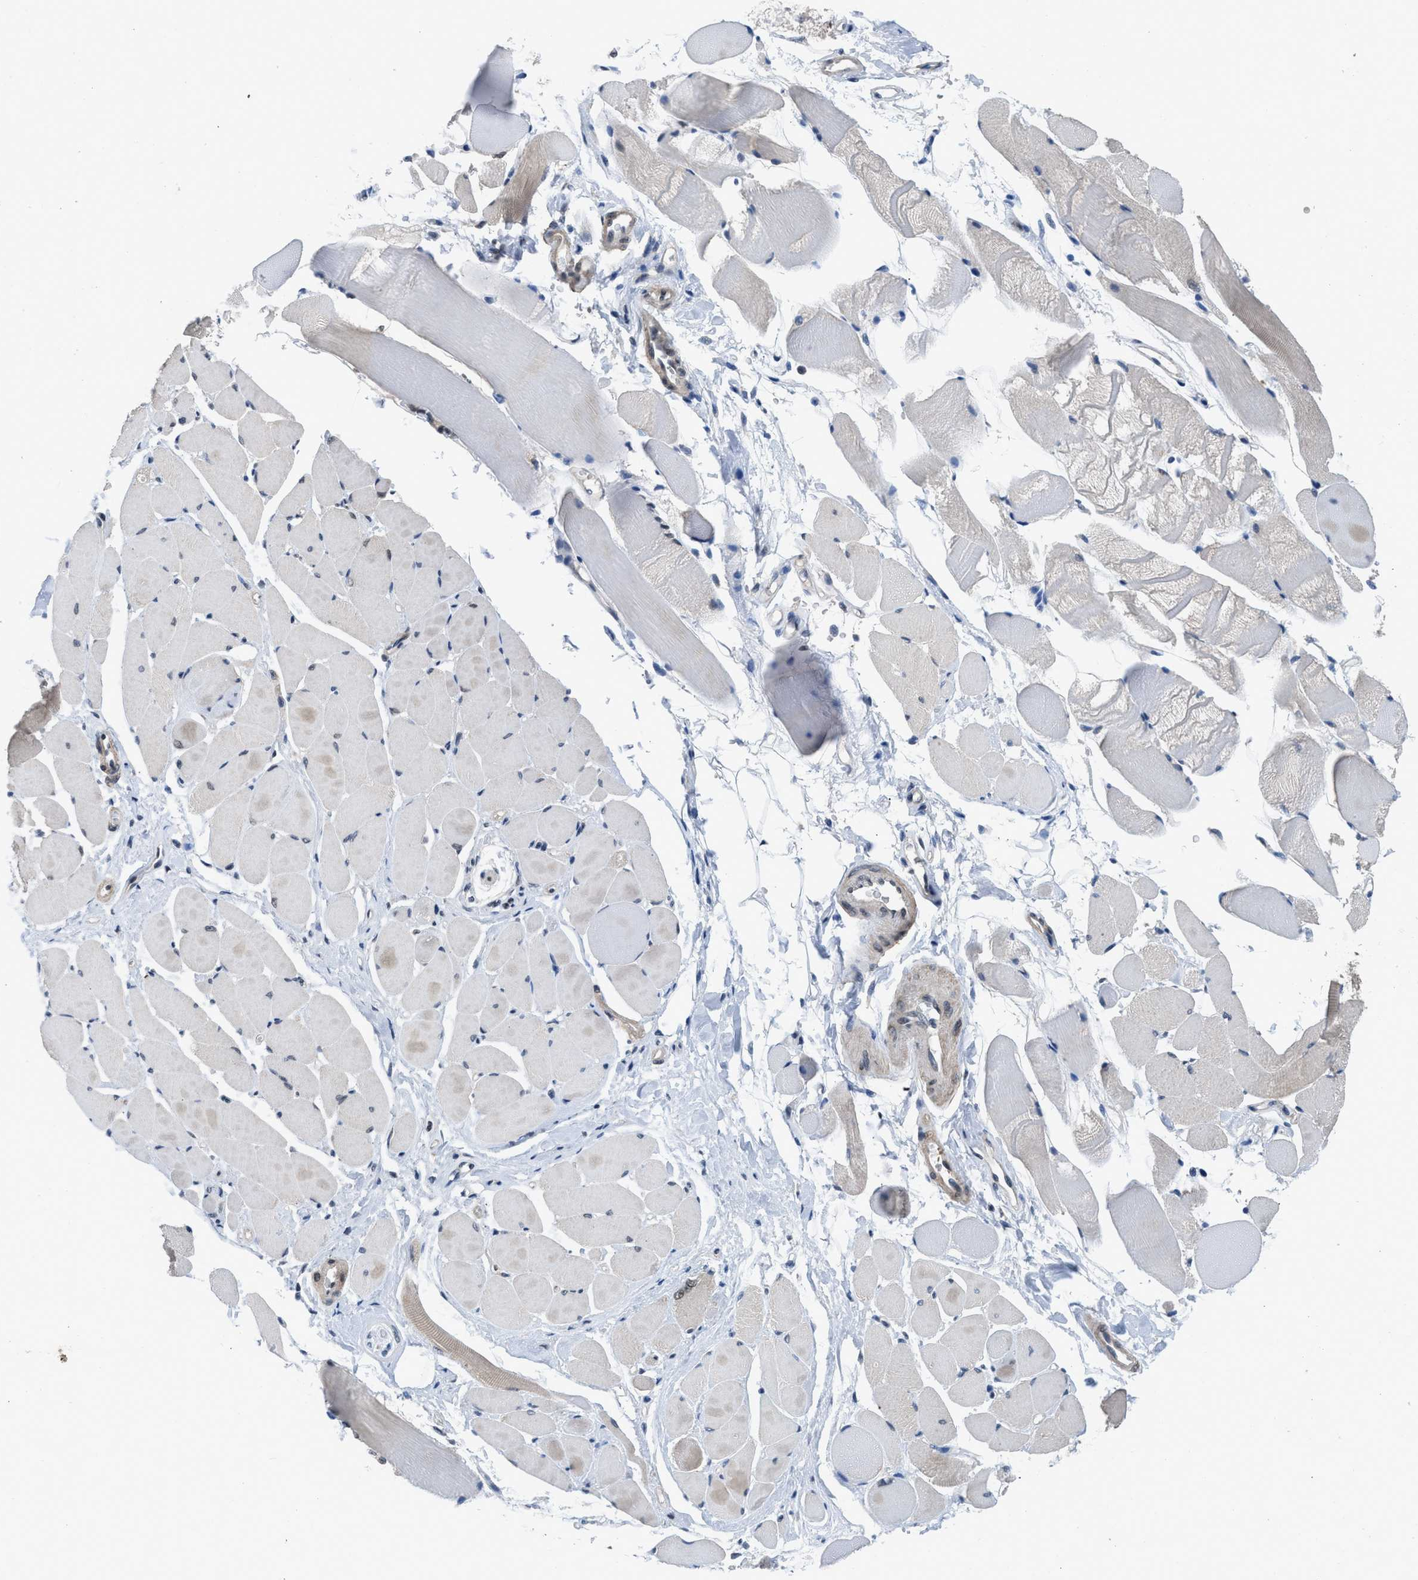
{"staining": {"intensity": "moderate", "quantity": "<25%", "location": "nuclear"}, "tissue": "skeletal muscle", "cell_type": "Myocytes", "image_type": "normal", "snomed": [{"axis": "morphology", "description": "Normal tissue, NOS"}, {"axis": "topography", "description": "Skeletal muscle"}, {"axis": "topography", "description": "Peripheral nerve tissue"}], "caption": "A low amount of moderate nuclear expression is present in about <25% of myocytes in benign skeletal muscle.", "gene": "TERF2IP", "patient": {"sex": "female", "age": 84}}